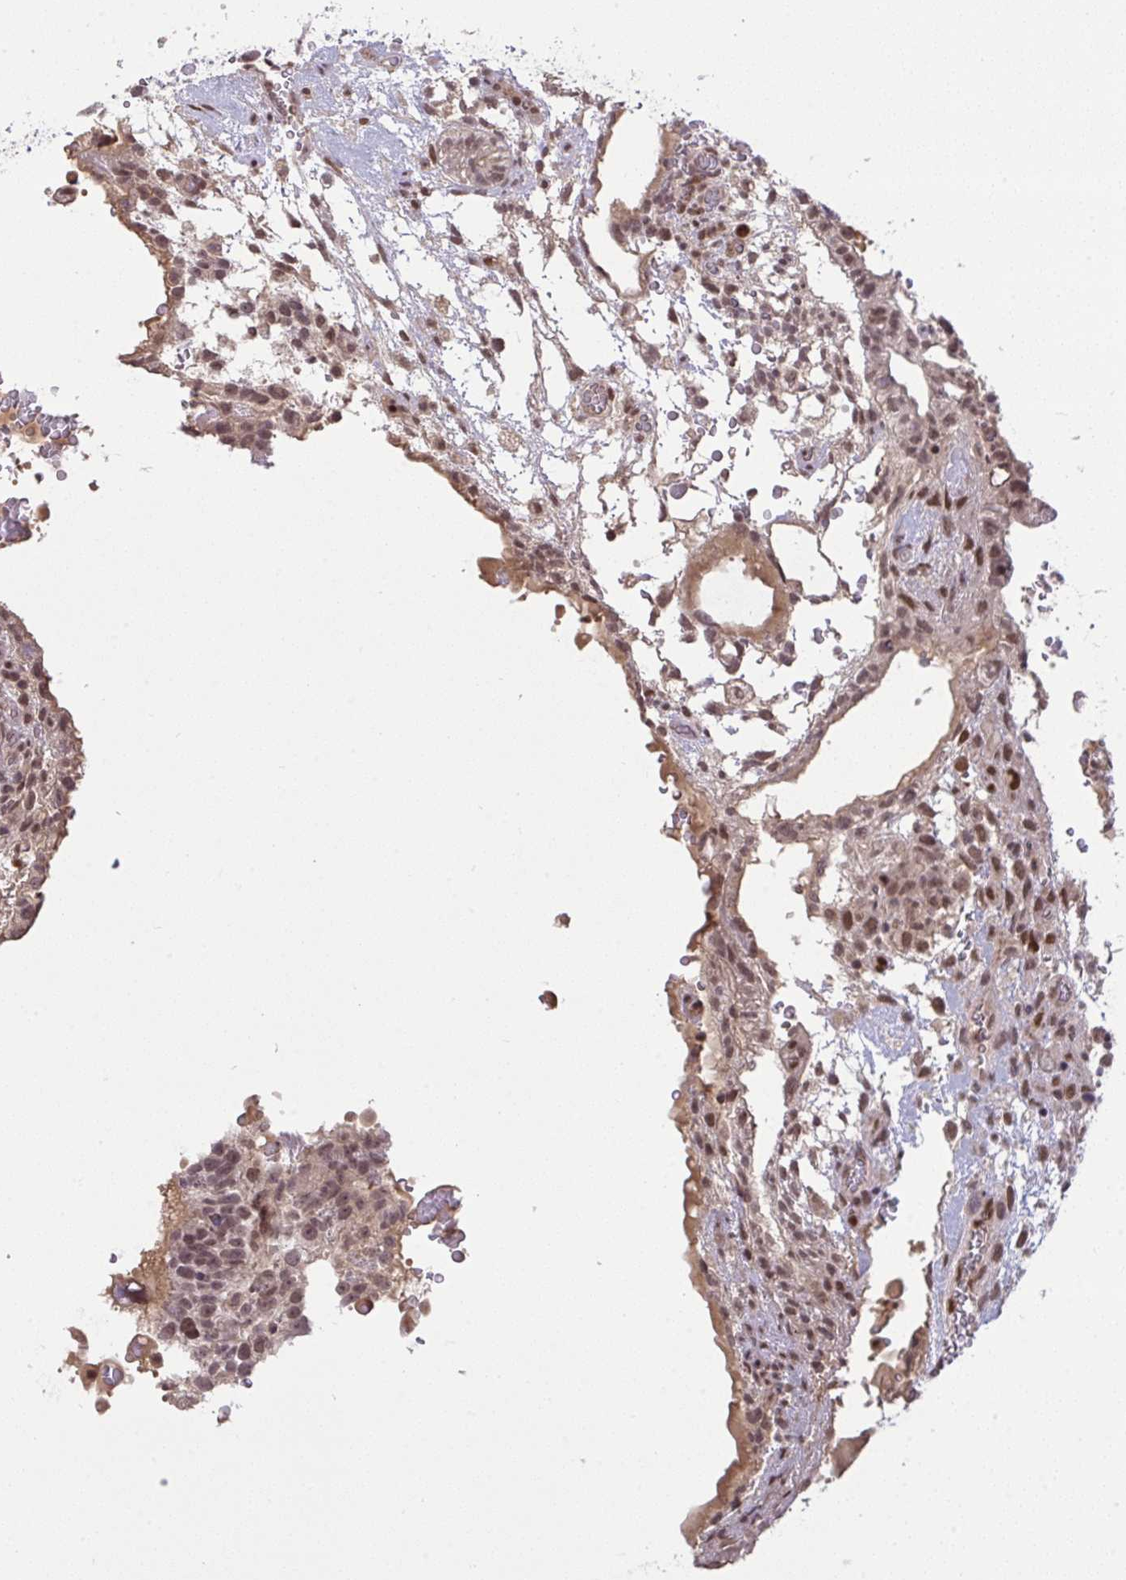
{"staining": {"intensity": "moderate", "quantity": ">75%", "location": "nuclear"}, "tissue": "testis cancer", "cell_type": "Tumor cells", "image_type": "cancer", "snomed": [{"axis": "morphology", "description": "Carcinoma, Embryonal, NOS"}, {"axis": "topography", "description": "Testis"}], "caption": "Approximately >75% of tumor cells in testis cancer display moderate nuclear protein staining as visualized by brown immunohistochemical staining.", "gene": "KLF2", "patient": {"sex": "male", "age": 32}}